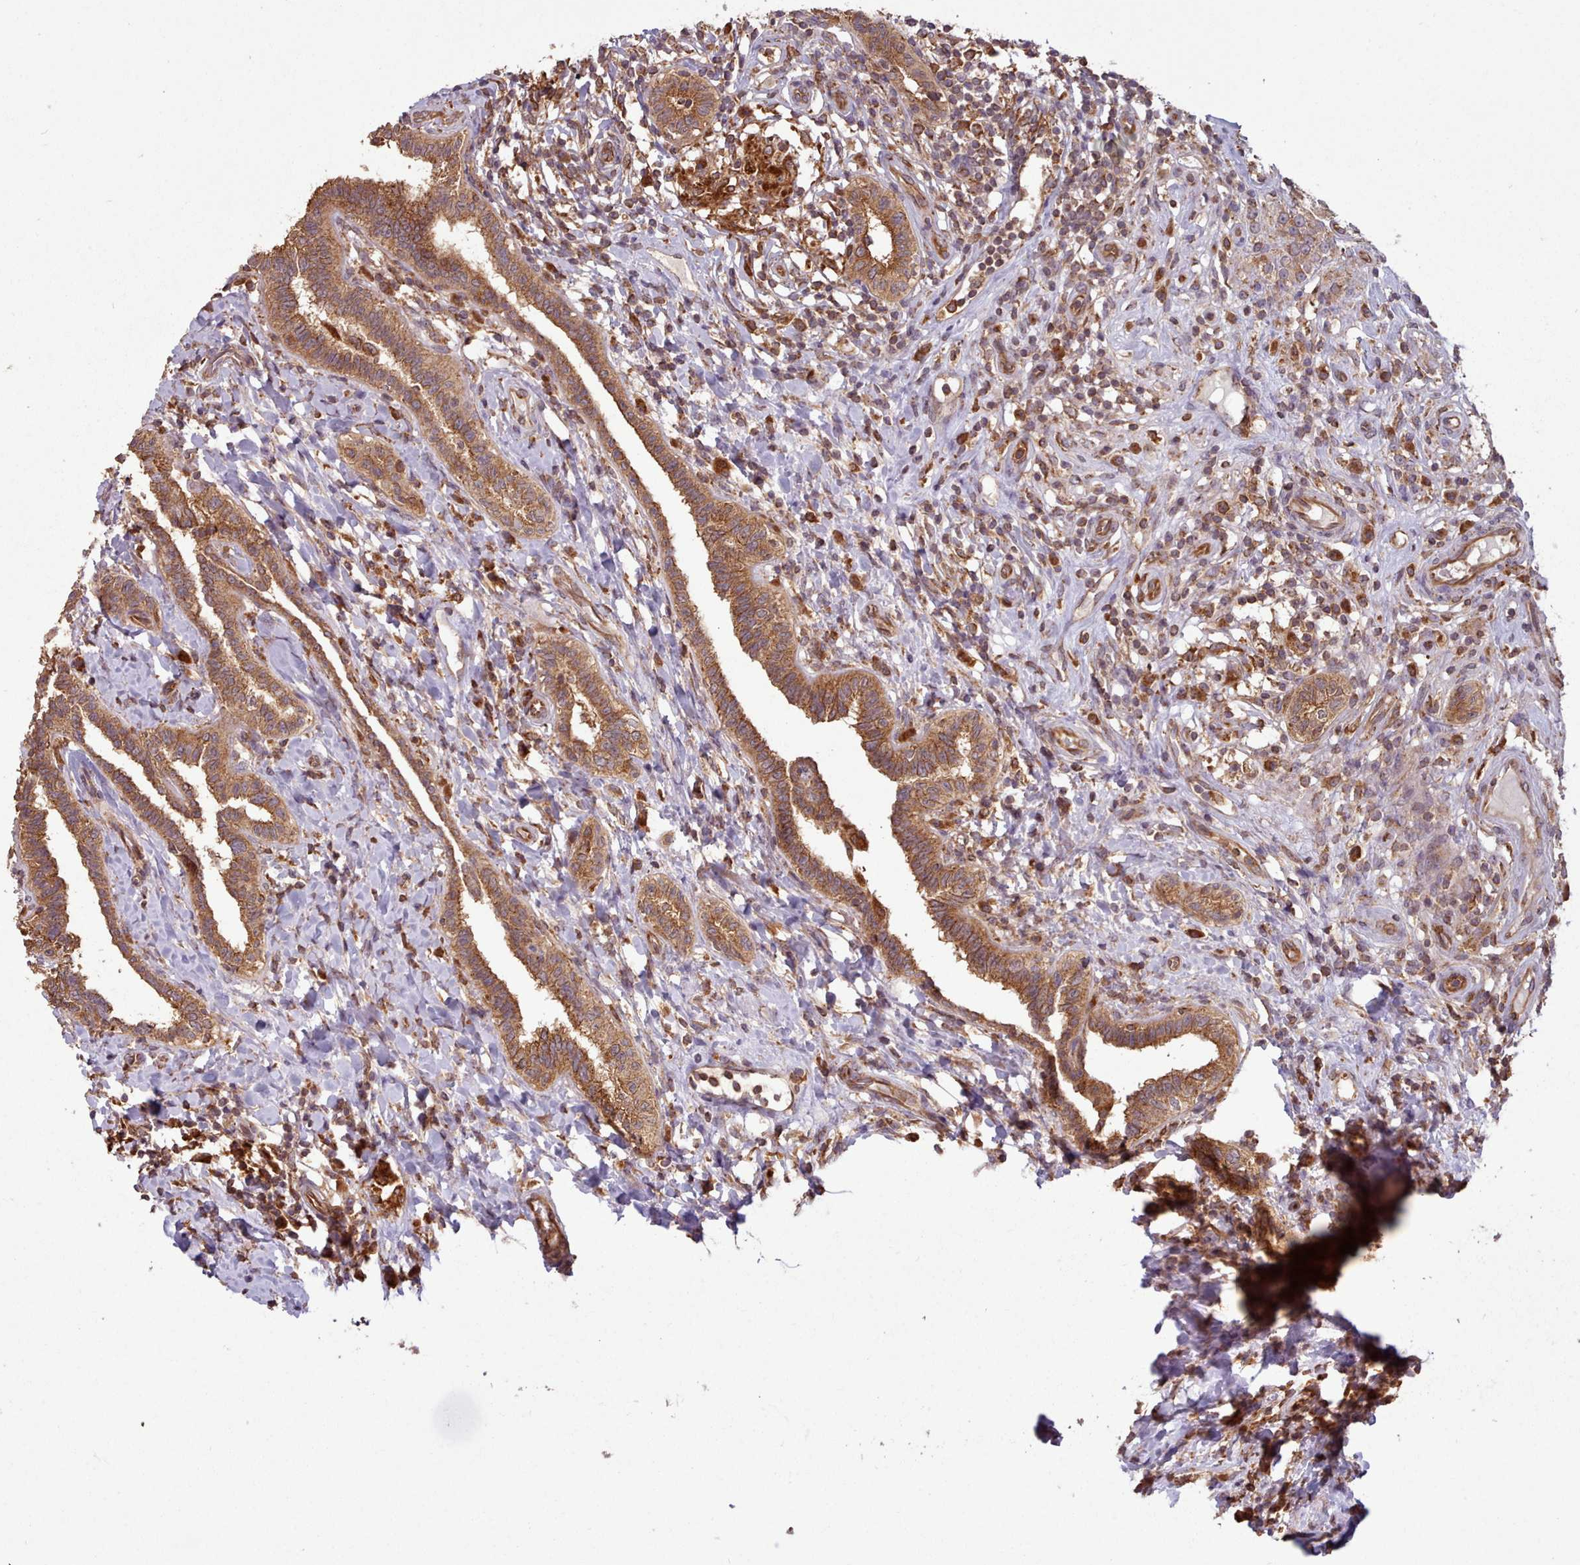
{"staining": {"intensity": "moderate", "quantity": ">75%", "location": "cytoplasmic/membranous"}, "tissue": "testis cancer", "cell_type": "Tumor cells", "image_type": "cancer", "snomed": [{"axis": "morphology", "description": "Seminoma, NOS"}, {"axis": "topography", "description": "Testis"}], "caption": "This is an image of IHC staining of testis cancer, which shows moderate positivity in the cytoplasmic/membranous of tumor cells.", "gene": "CRYBG1", "patient": {"sex": "male", "age": 49}}